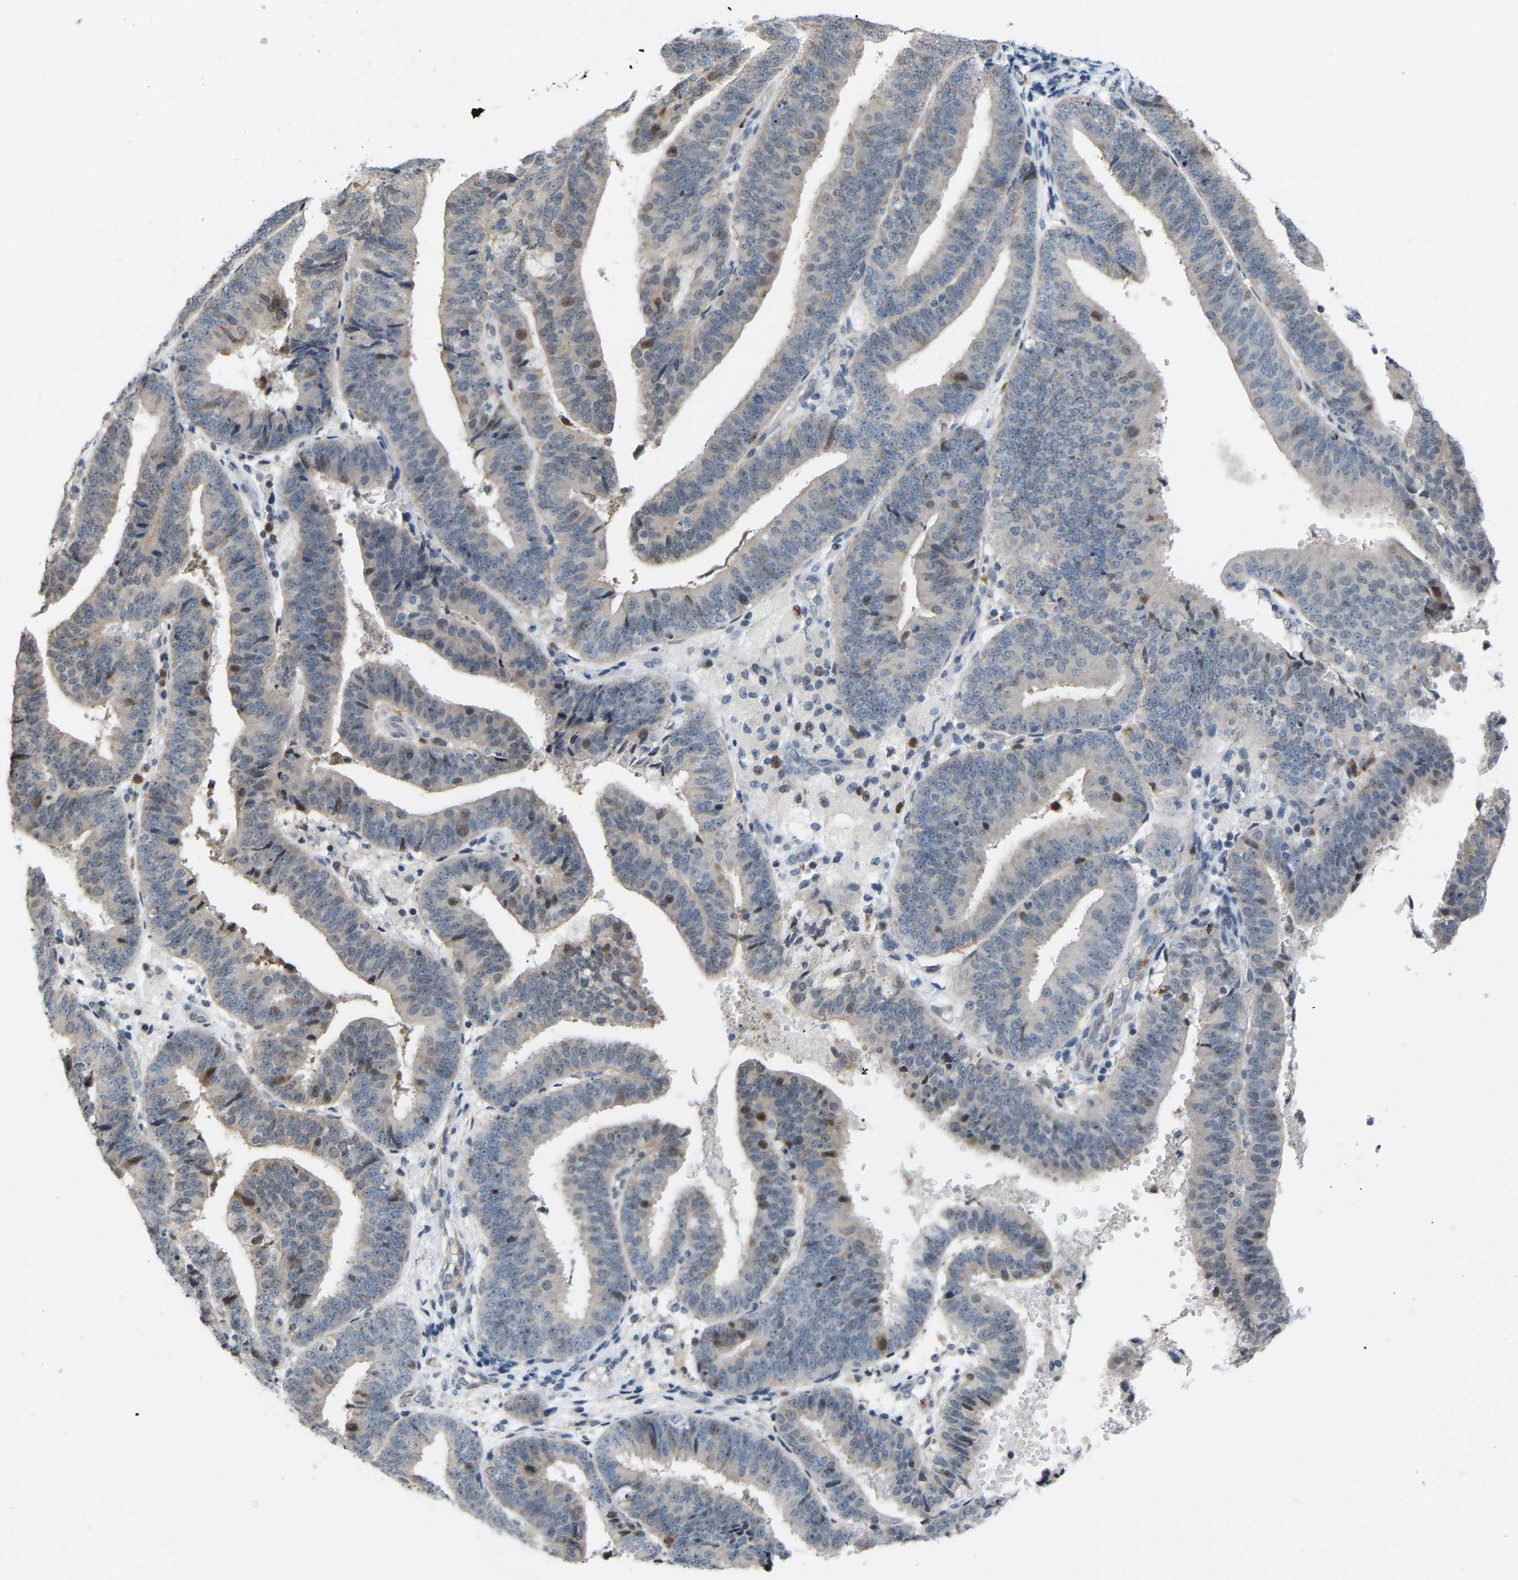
{"staining": {"intensity": "moderate", "quantity": "<25%", "location": "nuclear"}, "tissue": "endometrial cancer", "cell_type": "Tumor cells", "image_type": "cancer", "snomed": [{"axis": "morphology", "description": "Adenocarcinoma, NOS"}, {"axis": "topography", "description": "Endometrium"}], "caption": "Immunohistochemical staining of endometrial cancer (adenocarcinoma) reveals low levels of moderate nuclear protein staining in about <25% of tumor cells.", "gene": "CROT", "patient": {"sex": "female", "age": 63}}